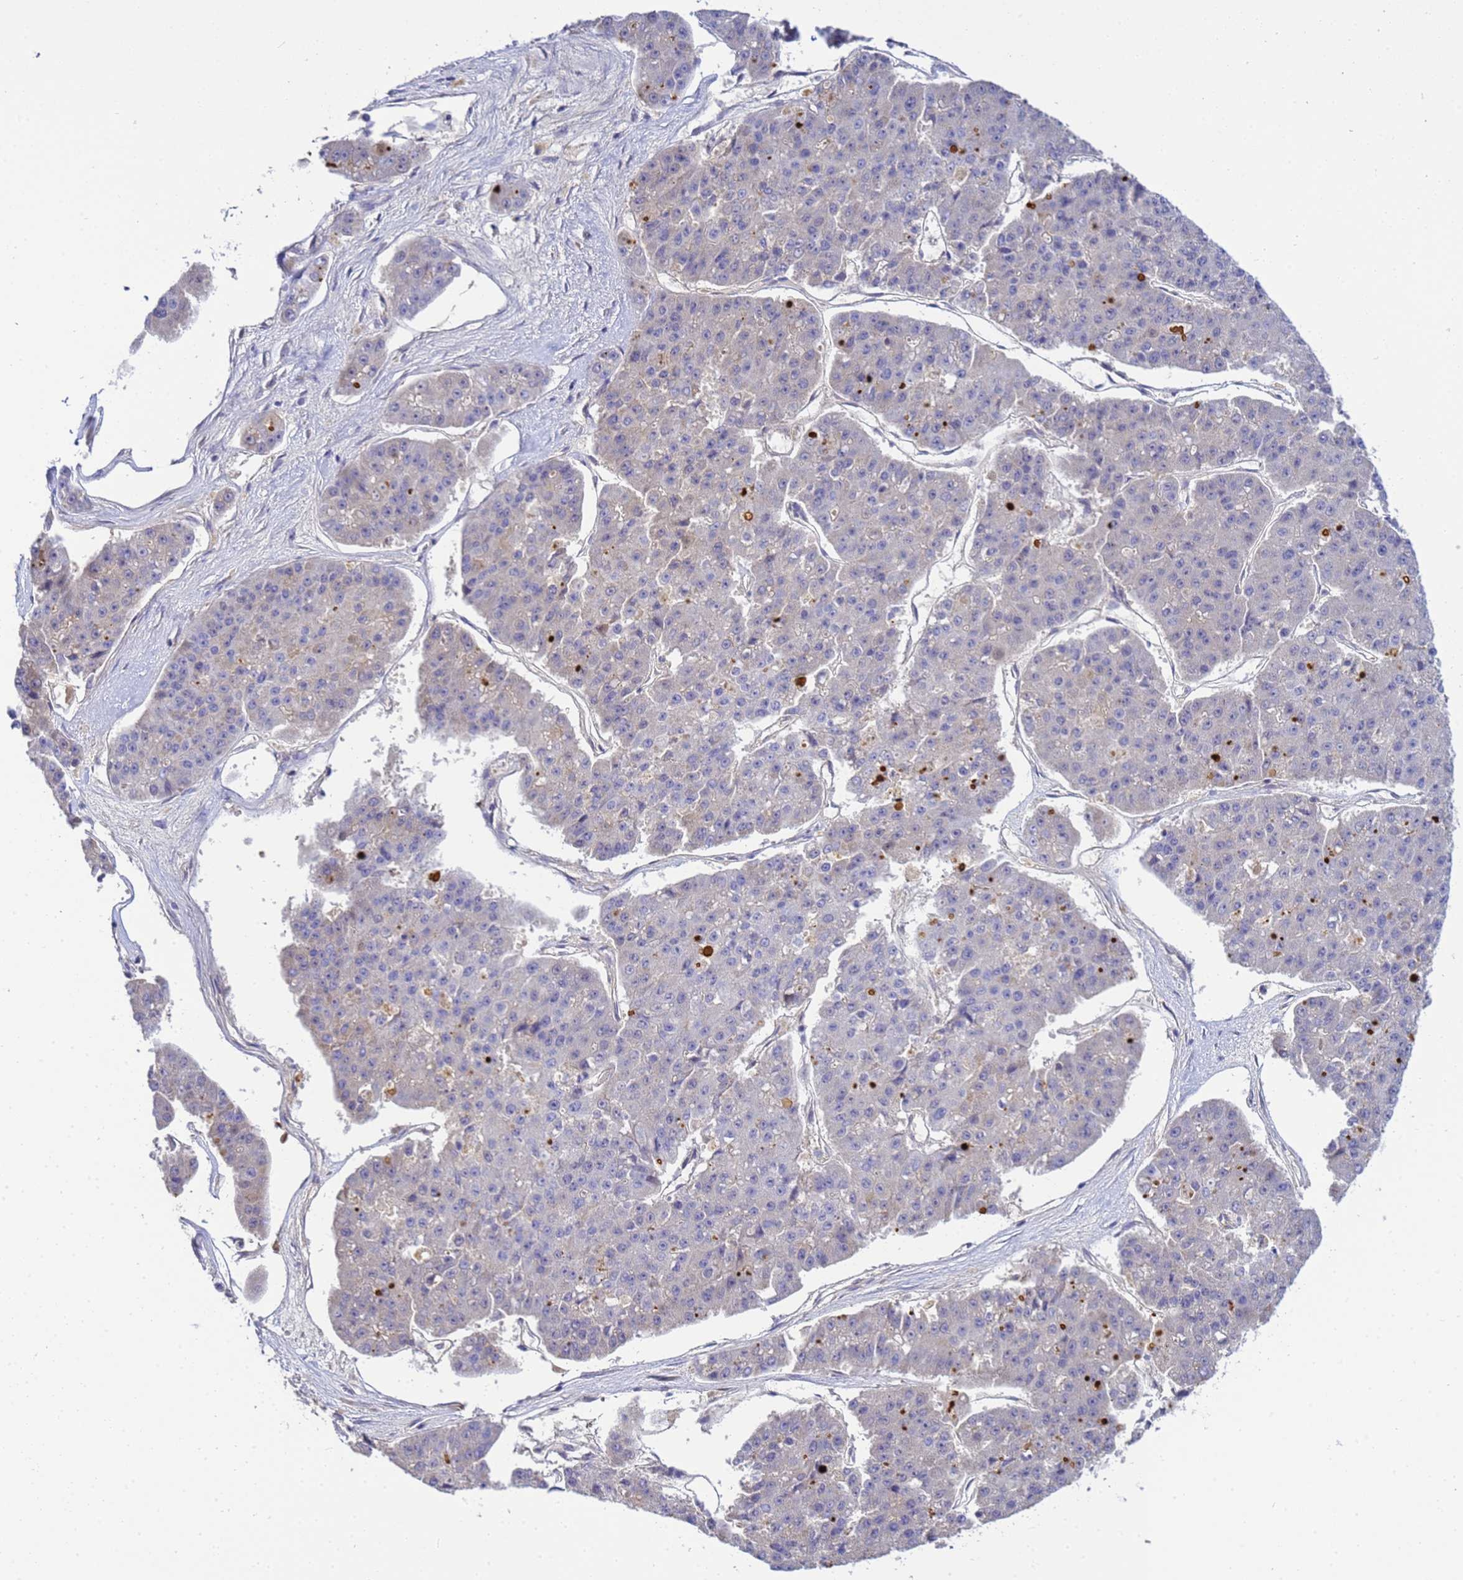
{"staining": {"intensity": "negative", "quantity": "none", "location": "none"}, "tissue": "pancreatic cancer", "cell_type": "Tumor cells", "image_type": "cancer", "snomed": [{"axis": "morphology", "description": "Adenocarcinoma, NOS"}, {"axis": "topography", "description": "Pancreas"}], "caption": "Tumor cells show no significant protein expression in pancreatic cancer.", "gene": "TBCD", "patient": {"sex": "male", "age": 50}}